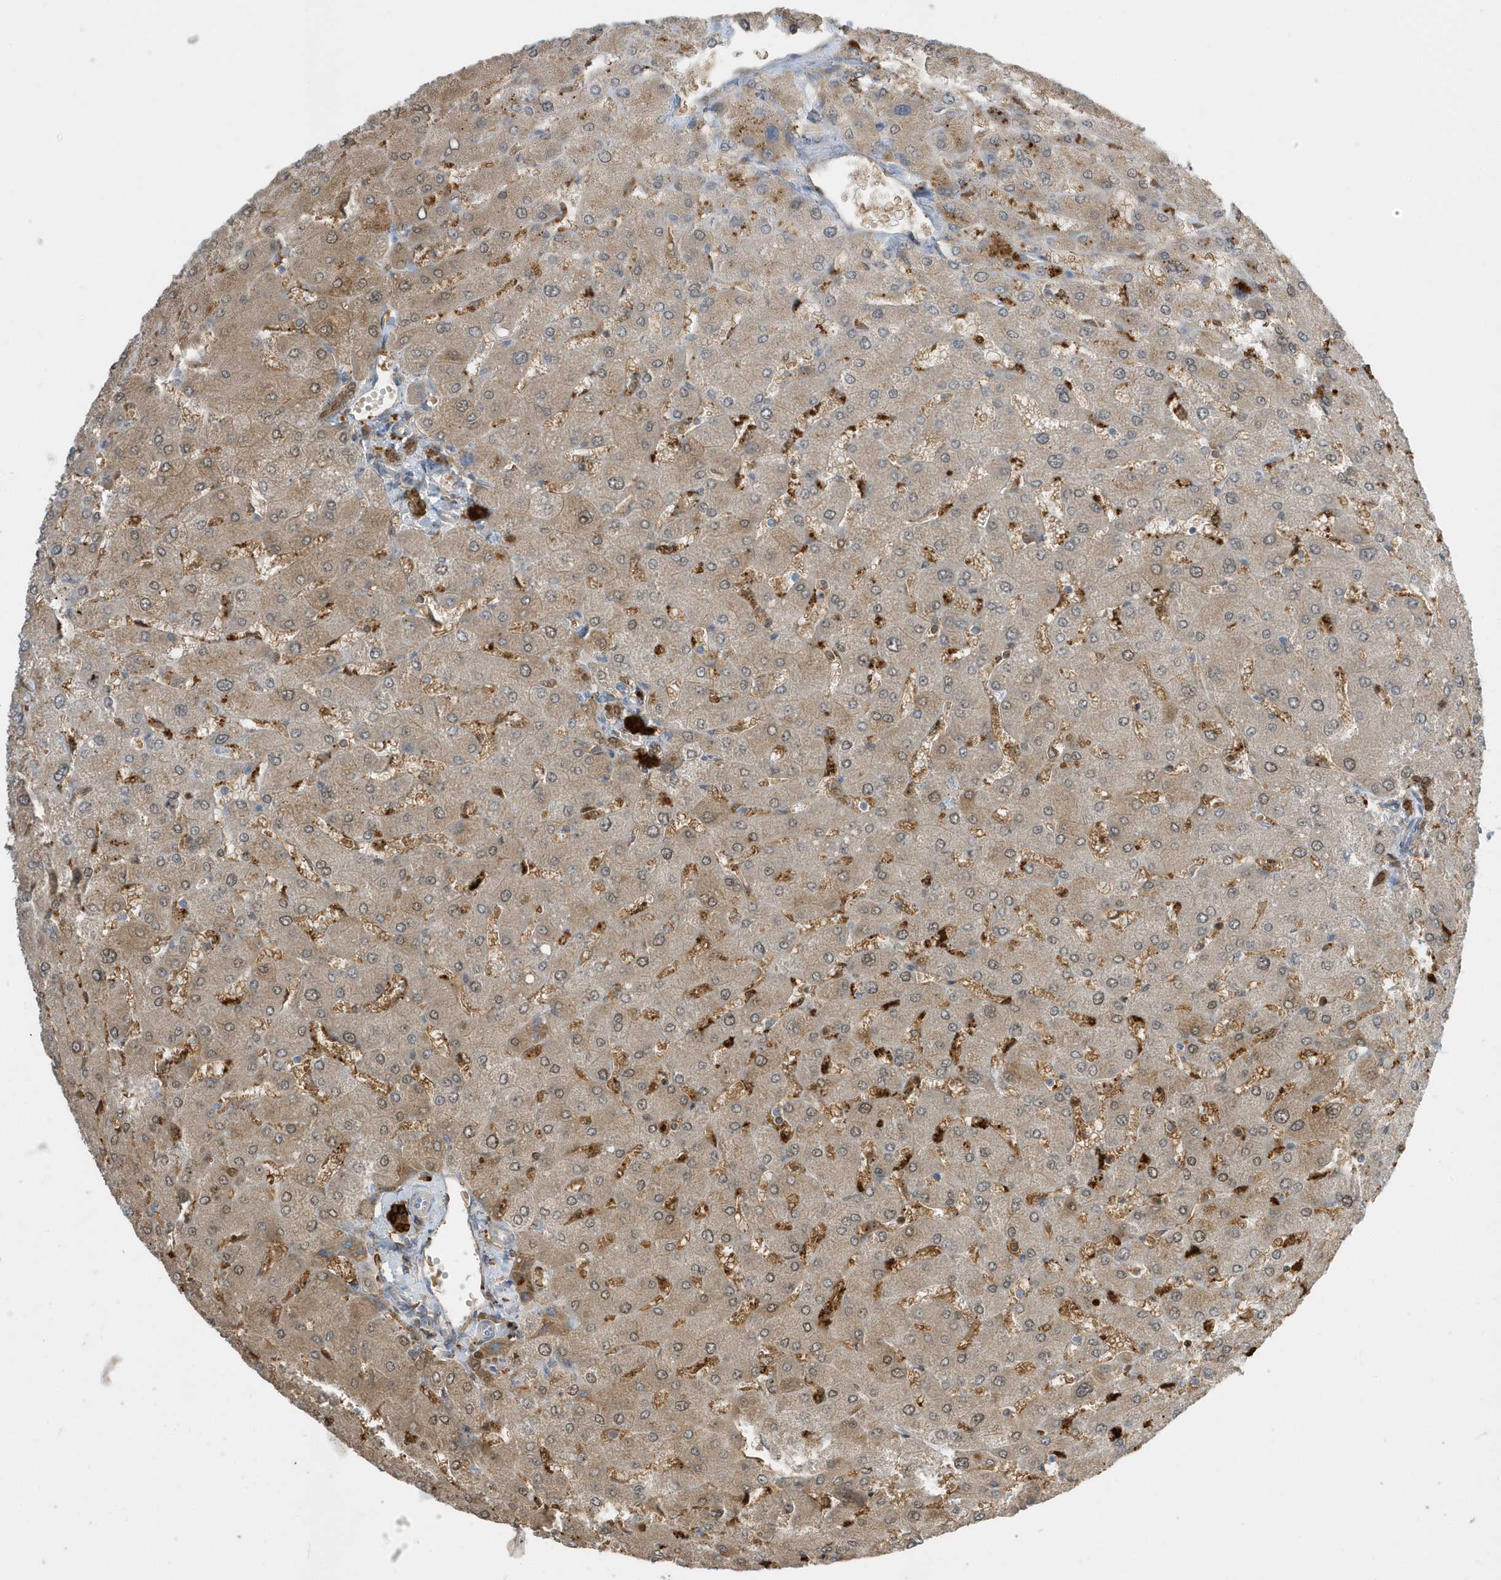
{"staining": {"intensity": "strong", "quantity": ">75%", "location": "cytoplasmic/membranous,nuclear"}, "tissue": "liver", "cell_type": "Cholangiocytes", "image_type": "normal", "snomed": [{"axis": "morphology", "description": "Normal tissue, NOS"}, {"axis": "topography", "description": "Liver"}], "caption": "Immunohistochemistry (IHC) histopathology image of unremarkable liver: human liver stained using immunohistochemistry (IHC) shows high levels of strong protein expression localized specifically in the cytoplasmic/membranous,nuclear of cholangiocytes, appearing as a cytoplasmic/membranous,nuclear brown color.", "gene": "USP53", "patient": {"sex": "male", "age": 55}}